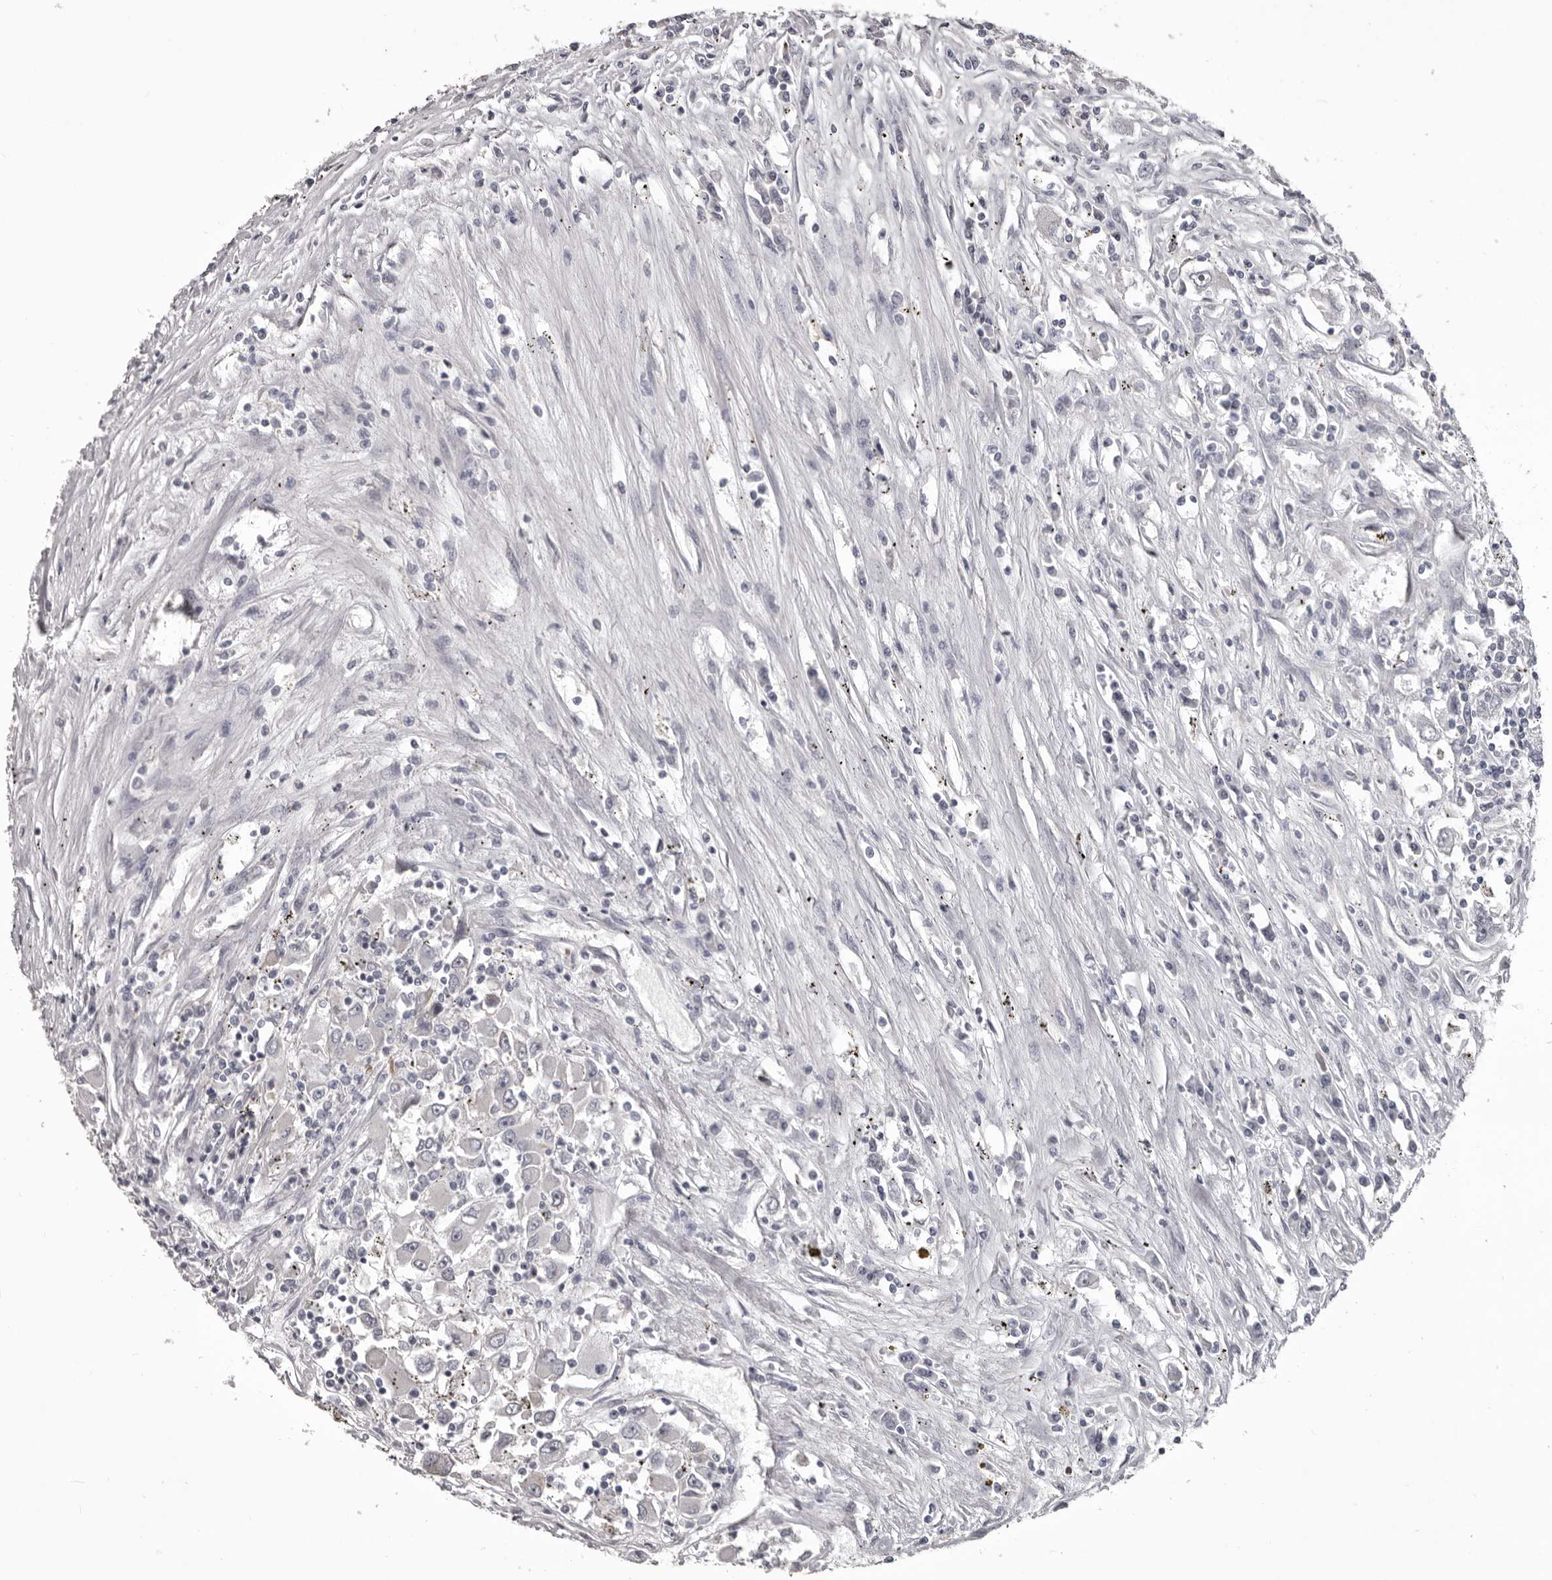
{"staining": {"intensity": "negative", "quantity": "none", "location": "none"}, "tissue": "renal cancer", "cell_type": "Tumor cells", "image_type": "cancer", "snomed": [{"axis": "morphology", "description": "Adenocarcinoma, NOS"}, {"axis": "topography", "description": "Kidney"}], "caption": "This is an immunohistochemistry histopathology image of adenocarcinoma (renal). There is no expression in tumor cells.", "gene": "LPAR6", "patient": {"sex": "female", "age": 52}}